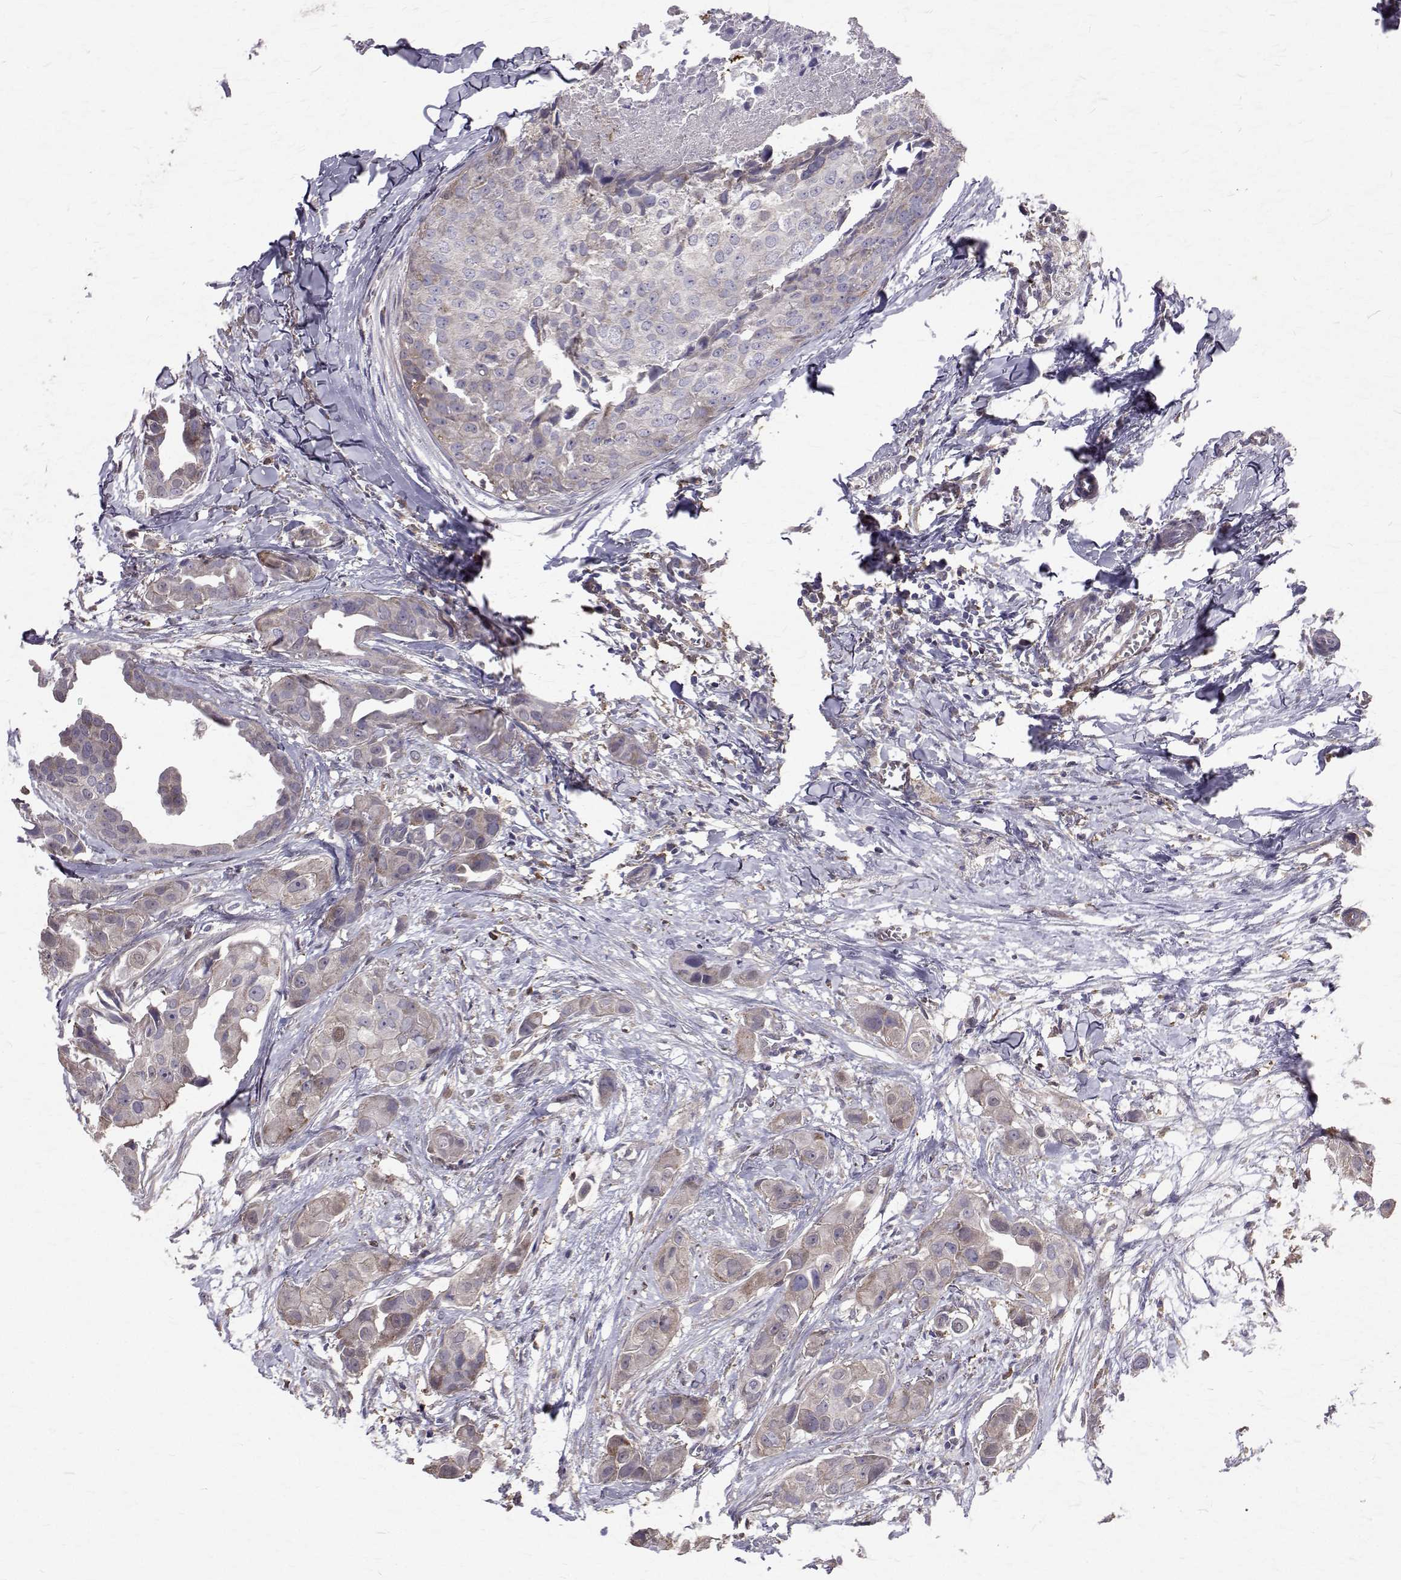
{"staining": {"intensity": "weak", "quantity": "<25%", "location": "cytoplasmic/membranous"}, "tissue": "breast cancer", "cell_type": "Tumor cells", "image_type": "cancer", "snomed": [{"axis": "morphology", "description": "Duct carcinoma"}, {"axis": "topography", "description": "Breast"}], "caption": "High power microscopy histopathology image of an immunohistochemistry (IHC) image of breast invasive ductal carcinoma, revealing no significant positivity in tumor cells.", "gene": "CCDC89", "patient": {"sex": "female", "age": 38}}